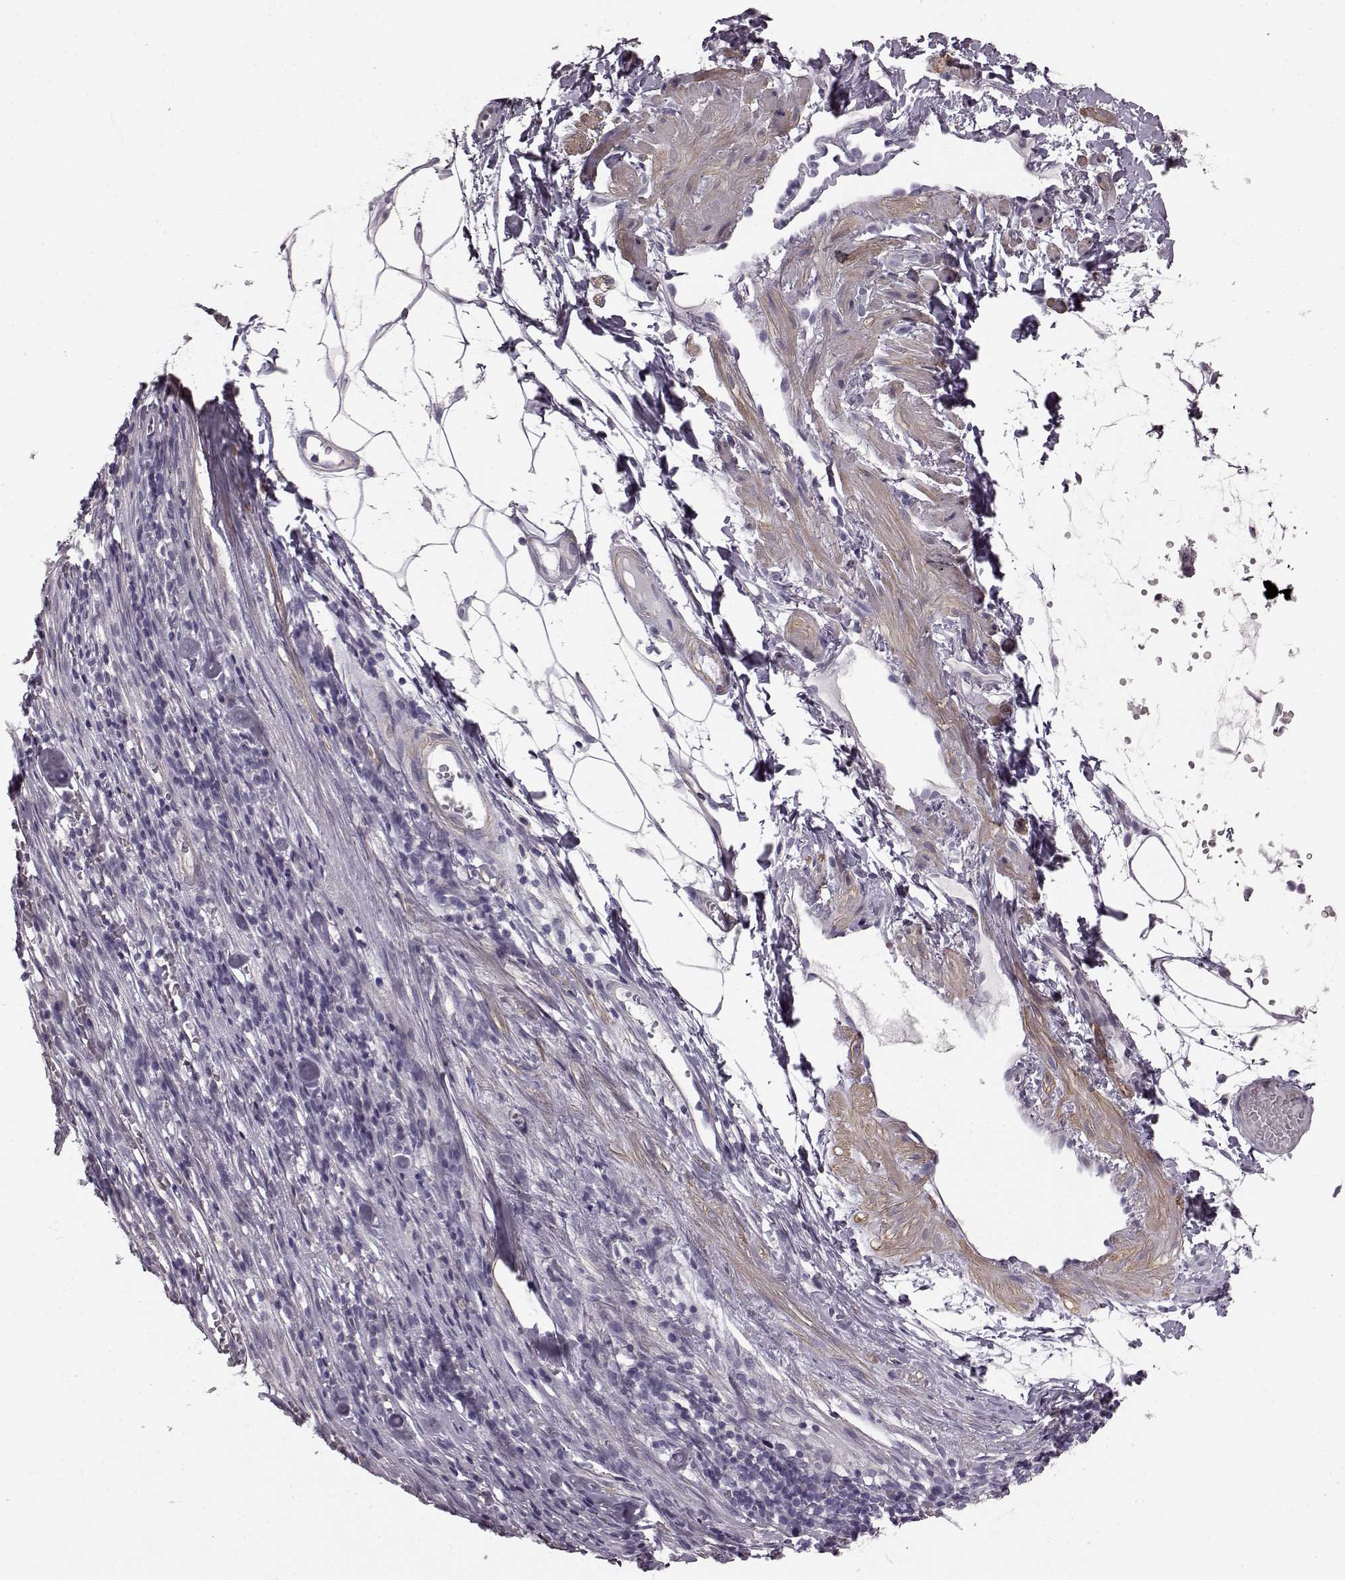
{"staining": {"intensity": "negative", "quantity": "none", "location": "none"}, "tissue": "melanoma", "cell_type": "Tumor cells", "image_type": "cancer", "snomed": [{"axis": "morphology", "description": "Malignant melanoma, Metastatic site"}, {"axis": "topography", "description": "Lymph node"}], "caption": "A high-resolution image shows immunohistochemistry staining of malignant melanoma (metastatic site), which demonstrates no significant staining in tumor cells.", "gene": "SLCO3A1", "patient": {"sex": "female", "age": 64}}